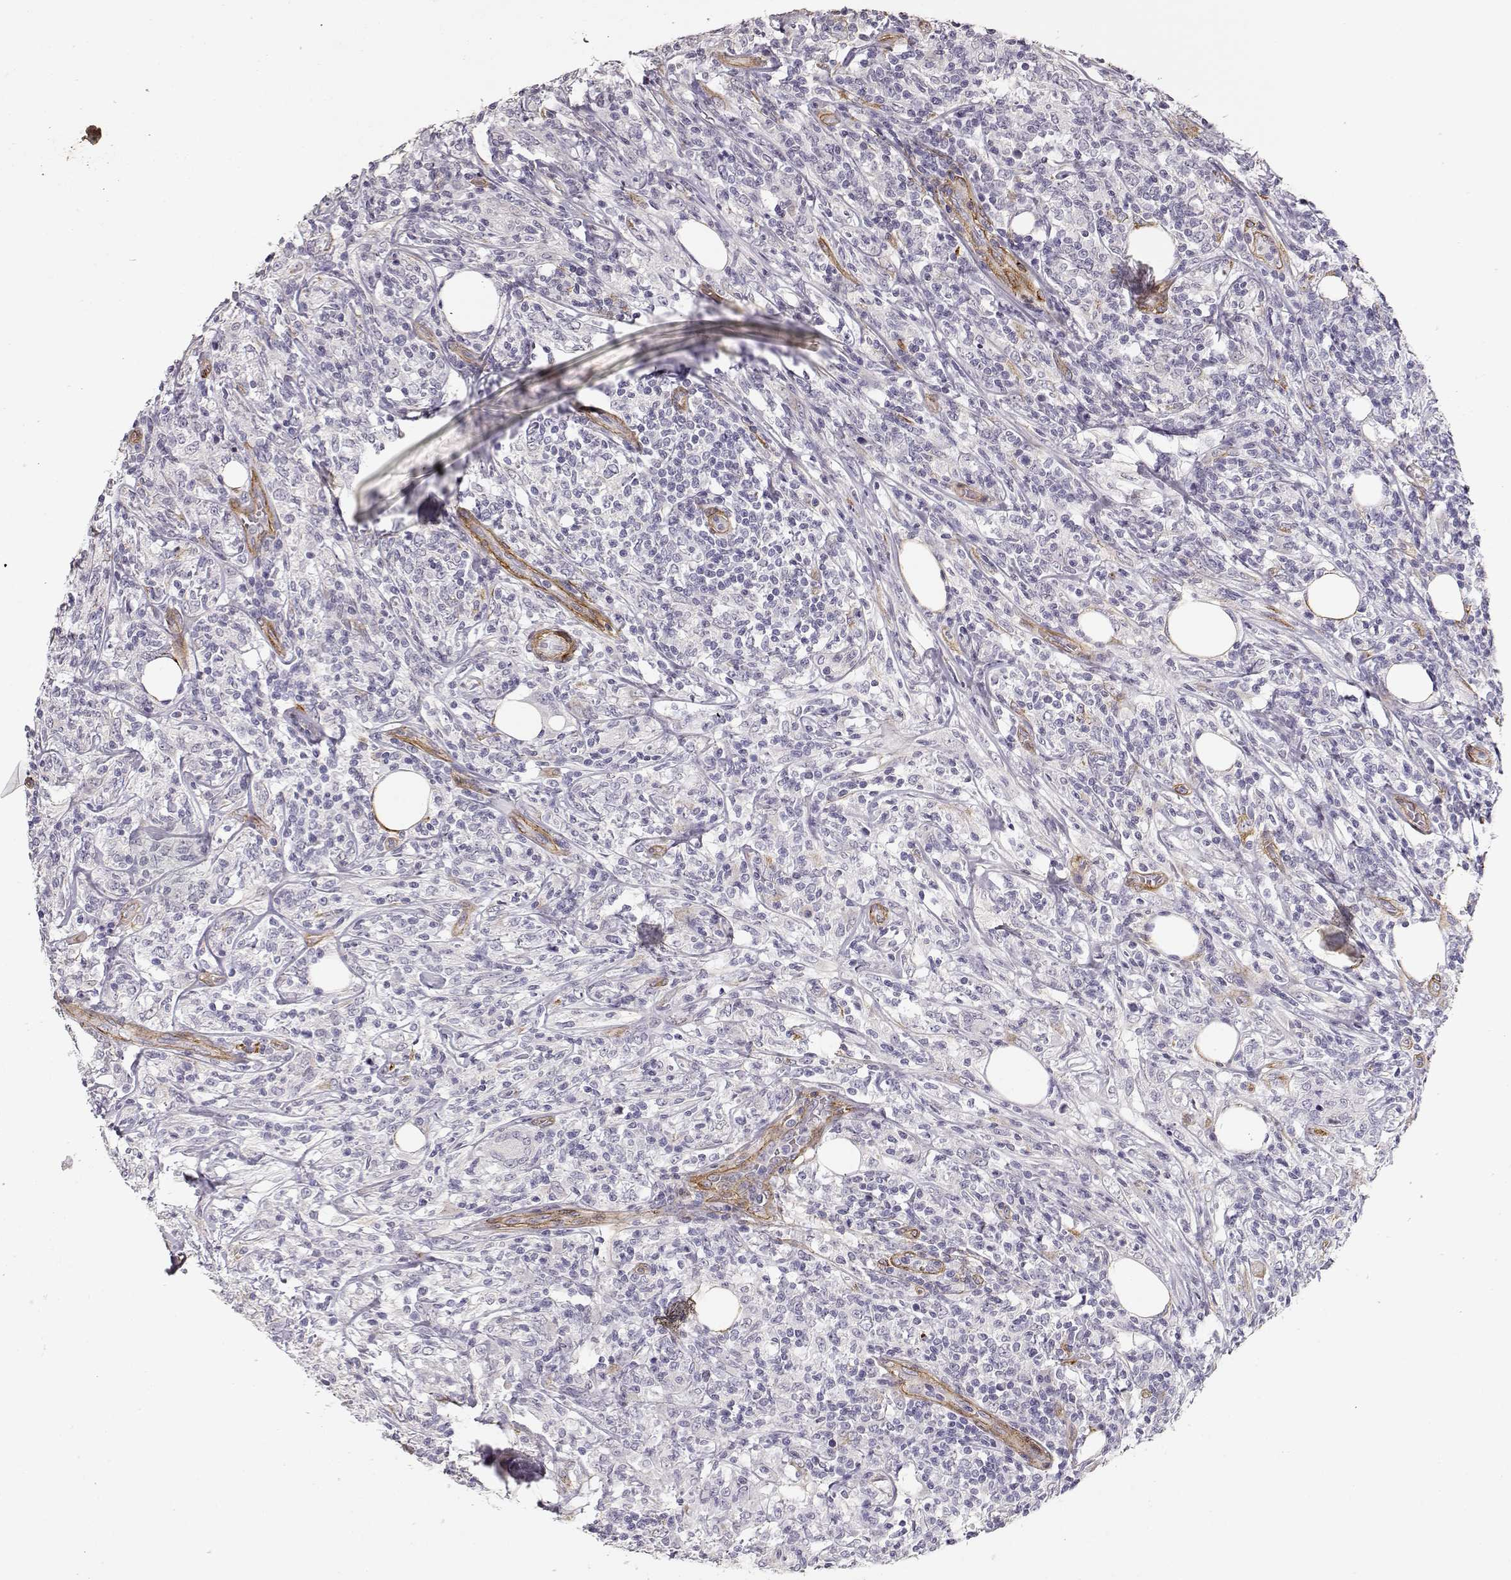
{"staining": {"intensity": "negative", "quantity": "none", "location": "none"}, "tissue": "lymphoma", "cell_type": "Tumor cells", "image_type": "cancer", "snomed": [{"axis": "morphology", "description": "Malignant lymphoma, non-Hodgkin's type, High grade"}, {"axis": "topography", "description": "Lymph node"}], "caption": "The micrograph shows no staining of tumor cells in high-grade malignant lymphoma, non-Hodgkin's type. Nuclei are stained in blue.", "gene": "LAMC1", "patient": {"sex": "female", "age": 84}}